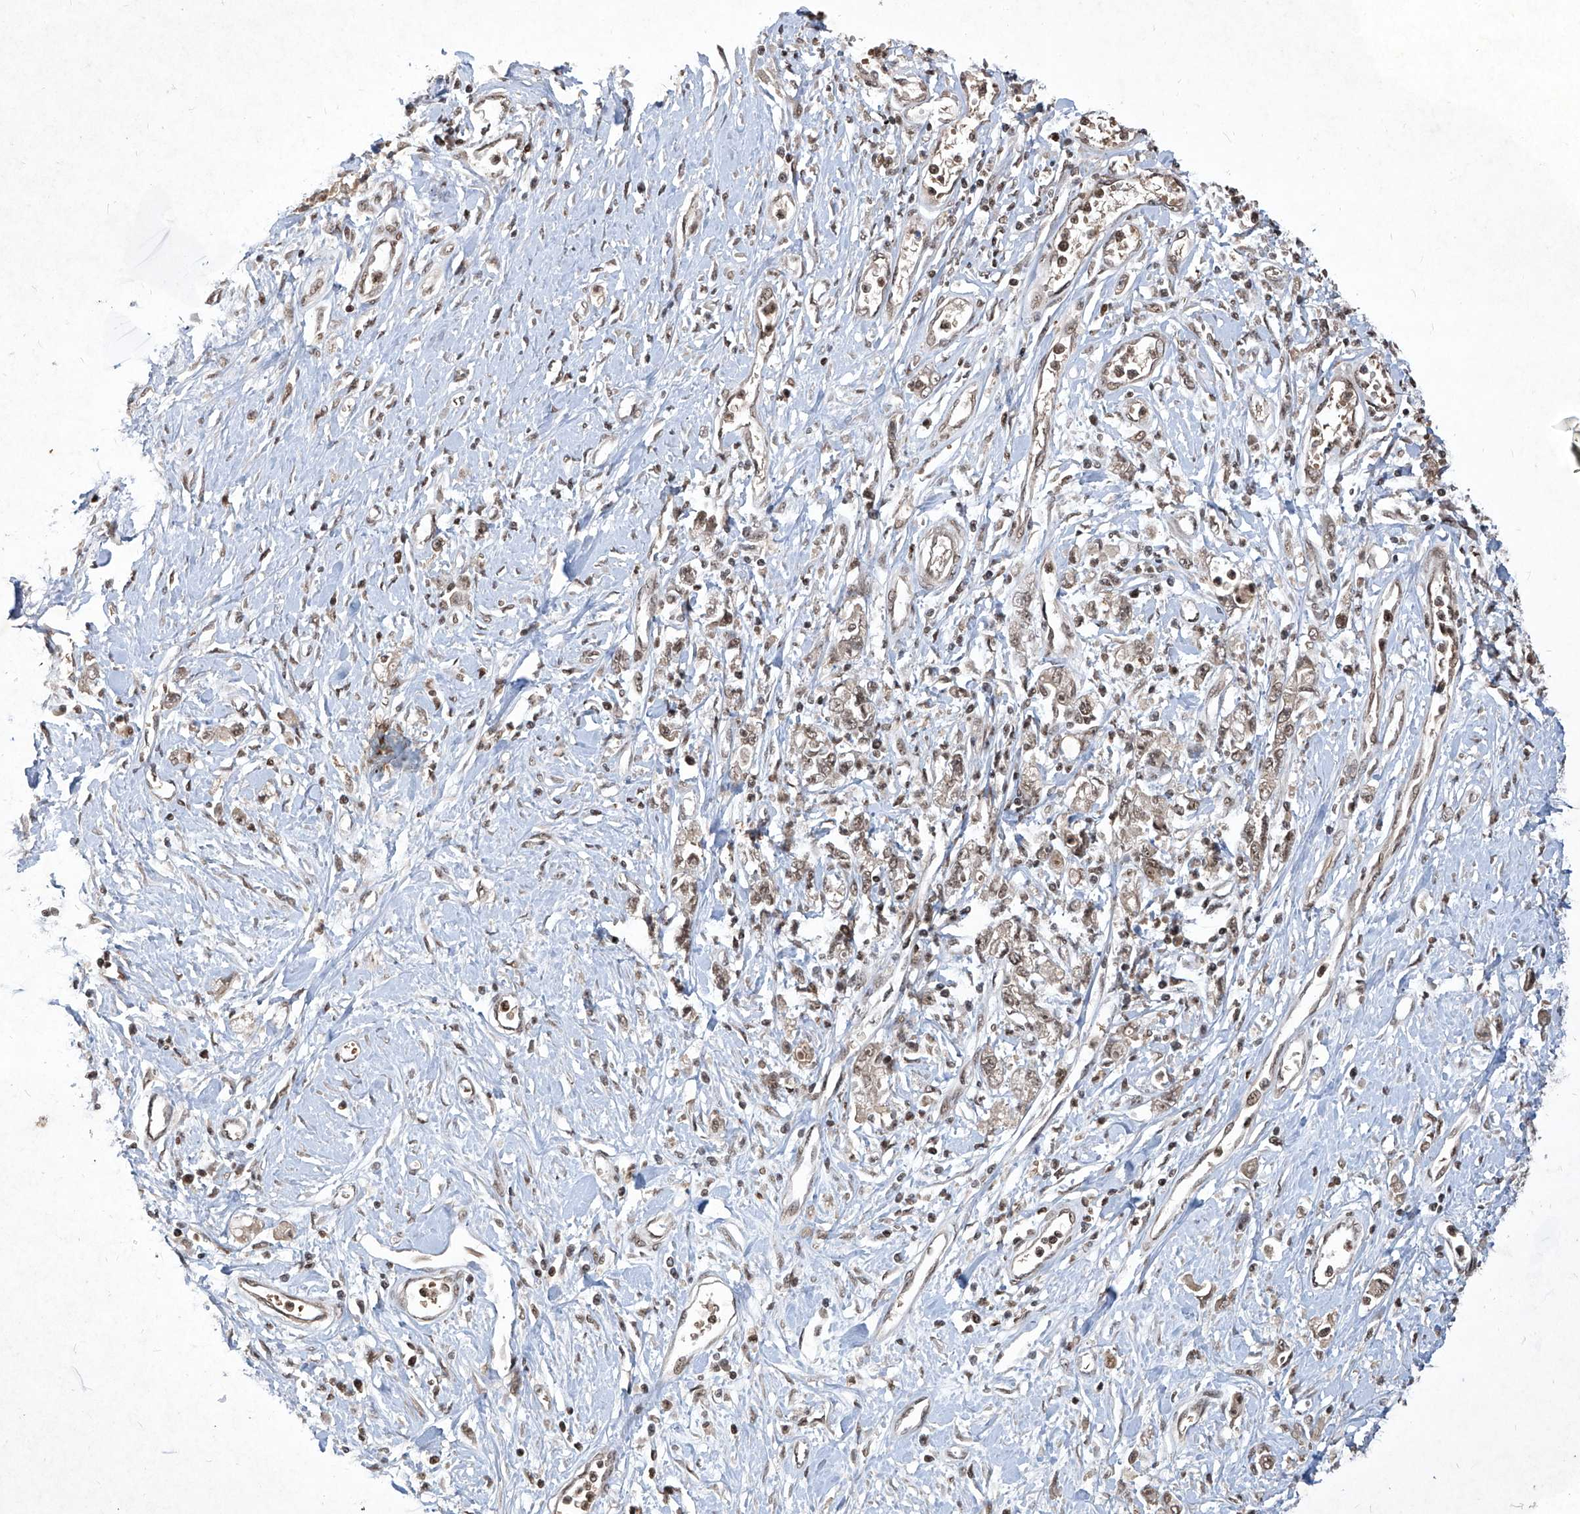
{"staining": {"intensity": "weak", "quantity": ">75%", "location": "nuclear"}, "tissue": "stomach cancer", "cell_type": "Tumor cells", "image_type": "cancer", "snomed": [{"axis": "morphology", "description": "Adenocarcinoma, NOS"}, {"axis": "topography", "description": "Stomach"}], "caption": "Immunohistochemistry of human stomach cancer (adenocarcinoma) displays low levels of weak nuclear positivity in approximately >75% of tumor cells.", "gene": "IRF2", "patient": {"sex": "female", "age": 76}}